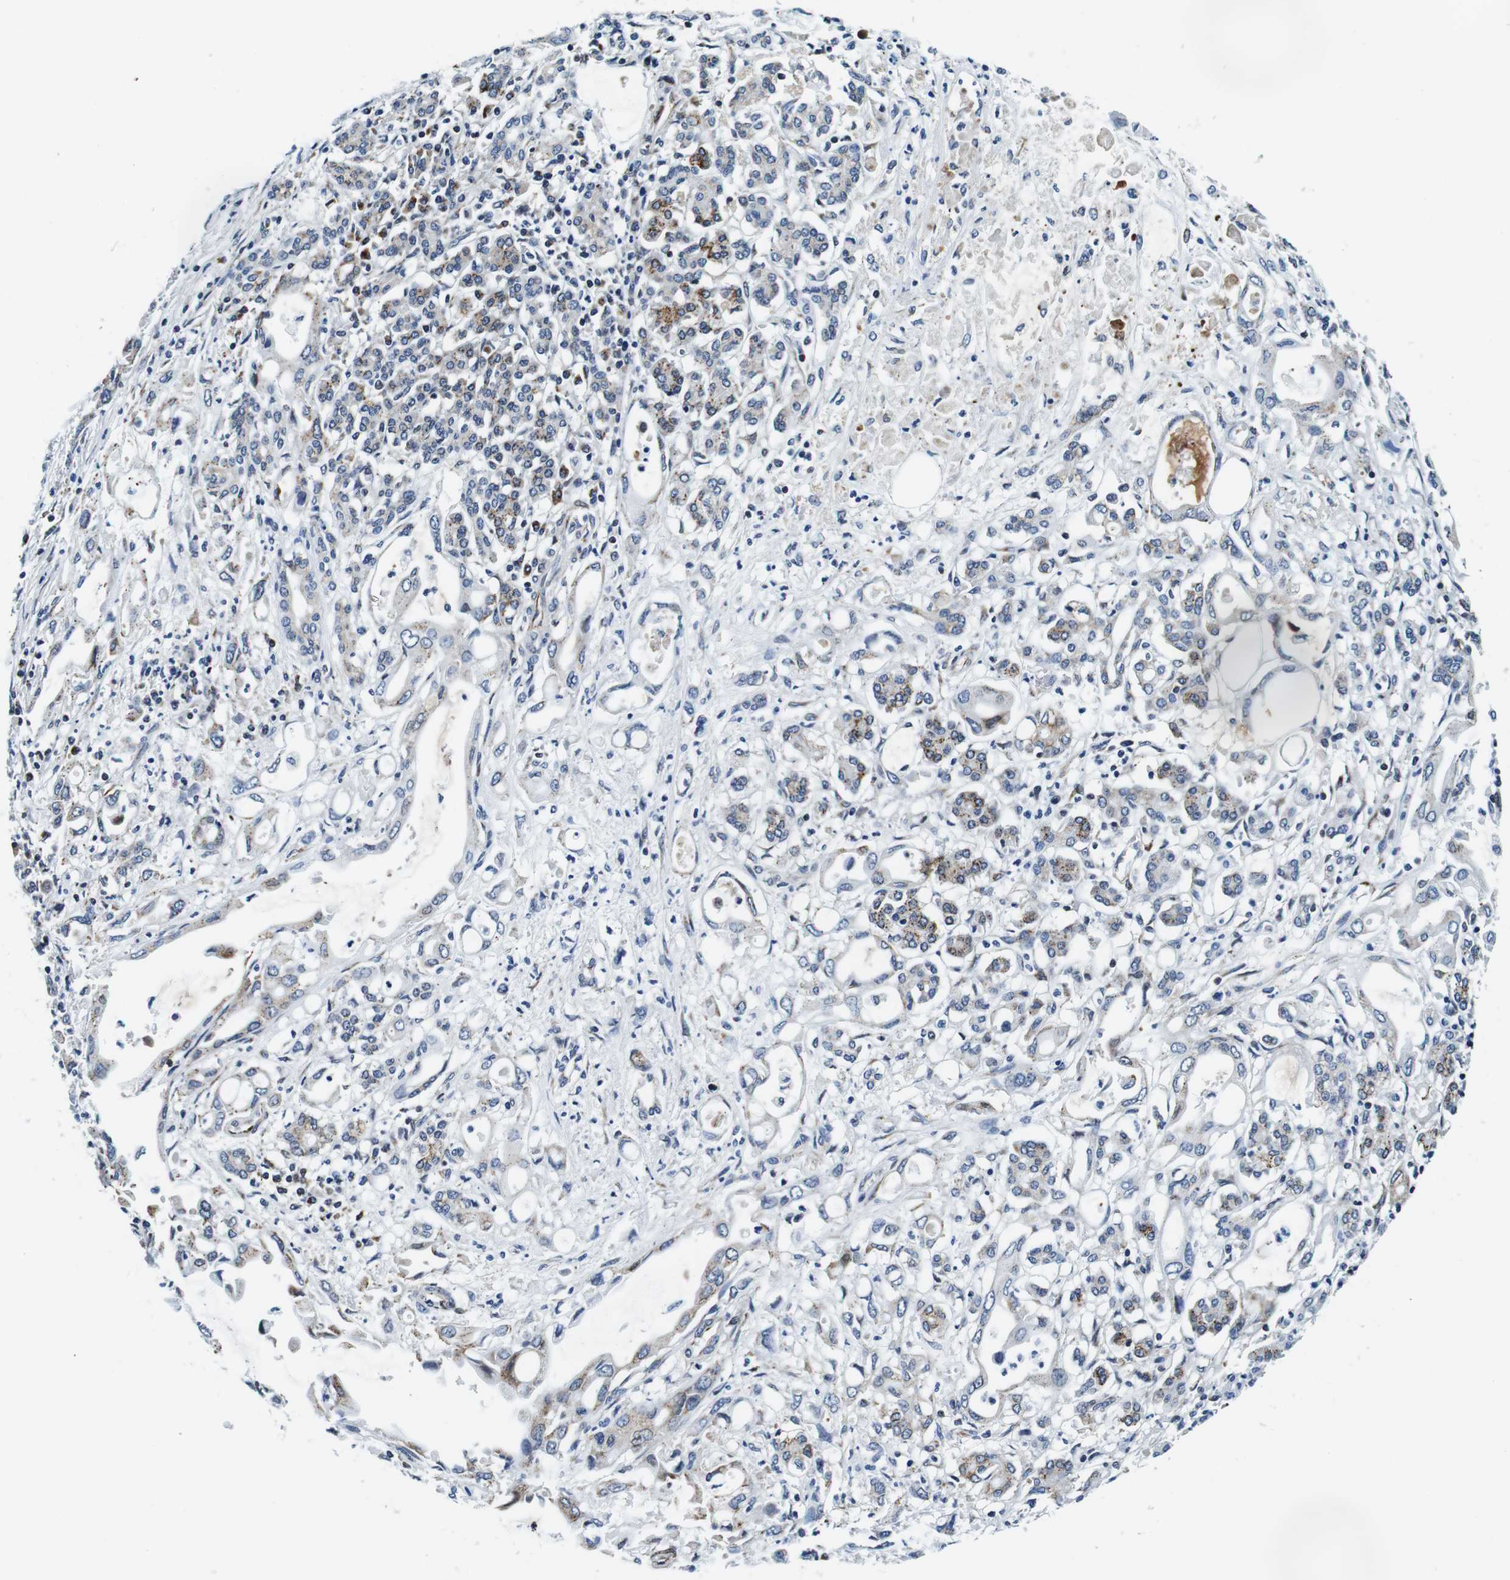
{"staining": {"intensity": "weak", "quantity": "<25%", "location": "cytoplasmic/membranous"}, "tissue": "pancreatic cancer", "cell_type": "Tumor cells", "image_type": "cancer", "snomed": [{"axis": "morphology", "description": "Adenocarcinoma, NOS"}, {"axis": "topography", "description": "Pancreas"}], "caption": "This histopathology image is of adenocarcinoma (pancreatic) stained with immunohistochemistry to label a protein in brown with the nuclei are counter-stained blue. There is no expression in tumor cells.", "gene": "FAR2", "patient": {"sex": "female", "age": 57}}